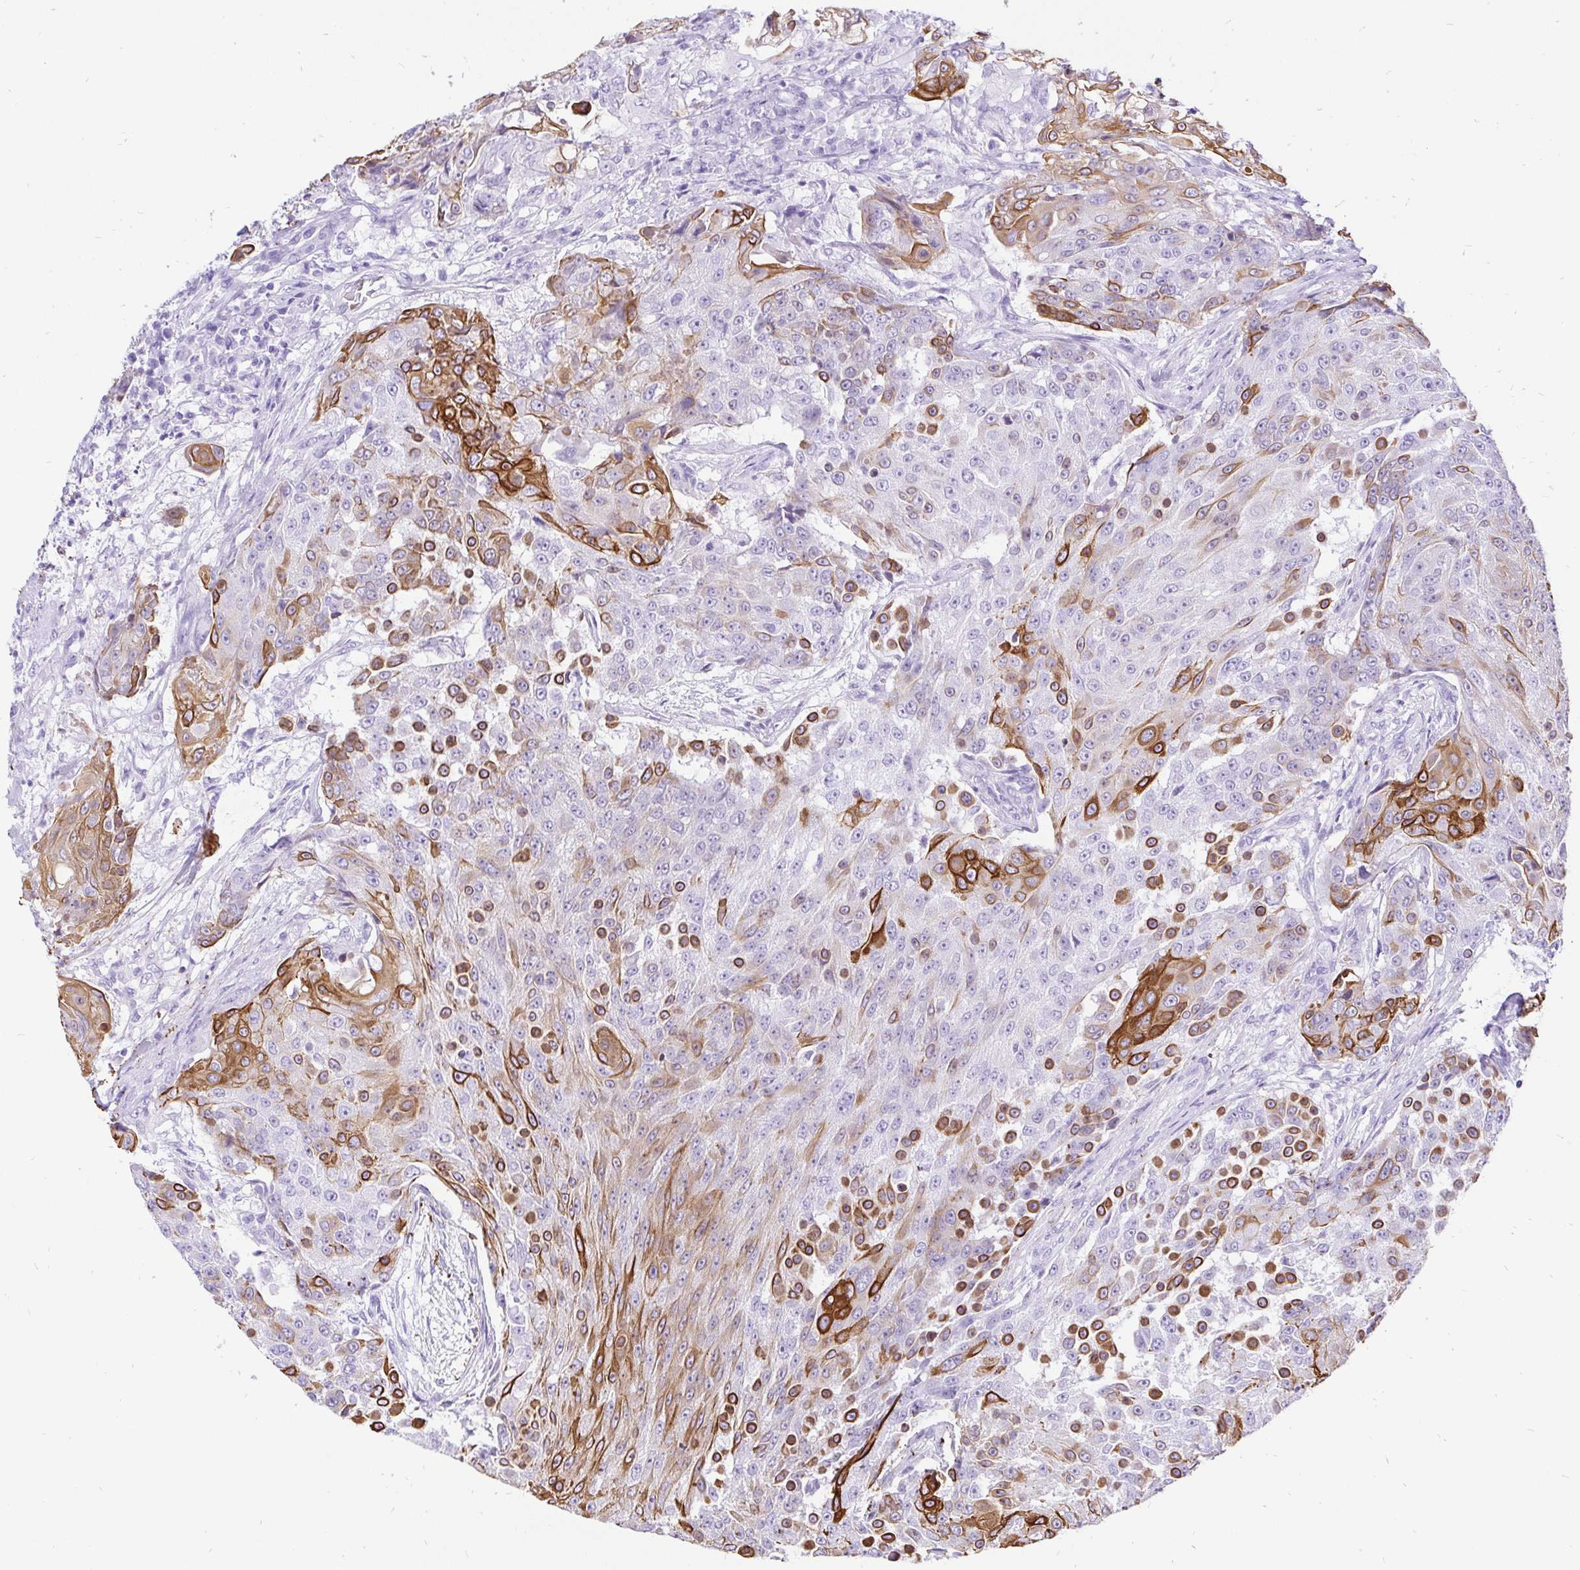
{"staining": {"intensity": "moderate", "quantity": "25%-75%", "location": "cytoplasmic/membranous"}, "tissue": "urothelial cancer", "cell_type": "Tumor cells", "image_type": "cancer", "snomed": [{"axis": "morphology", "description": "Urothelial carcinoma, High grade"}, {"axis": "topography", "description": "Urinary bladder"}], "caption": "Protein expression analysis of human urothelial cancer reveals moderate cytoplasmic/membranous positivity in approximately 25%-75% of tumor cells.", "gene": "KRT13", "patient": {"sex": "female", "age": 63}}